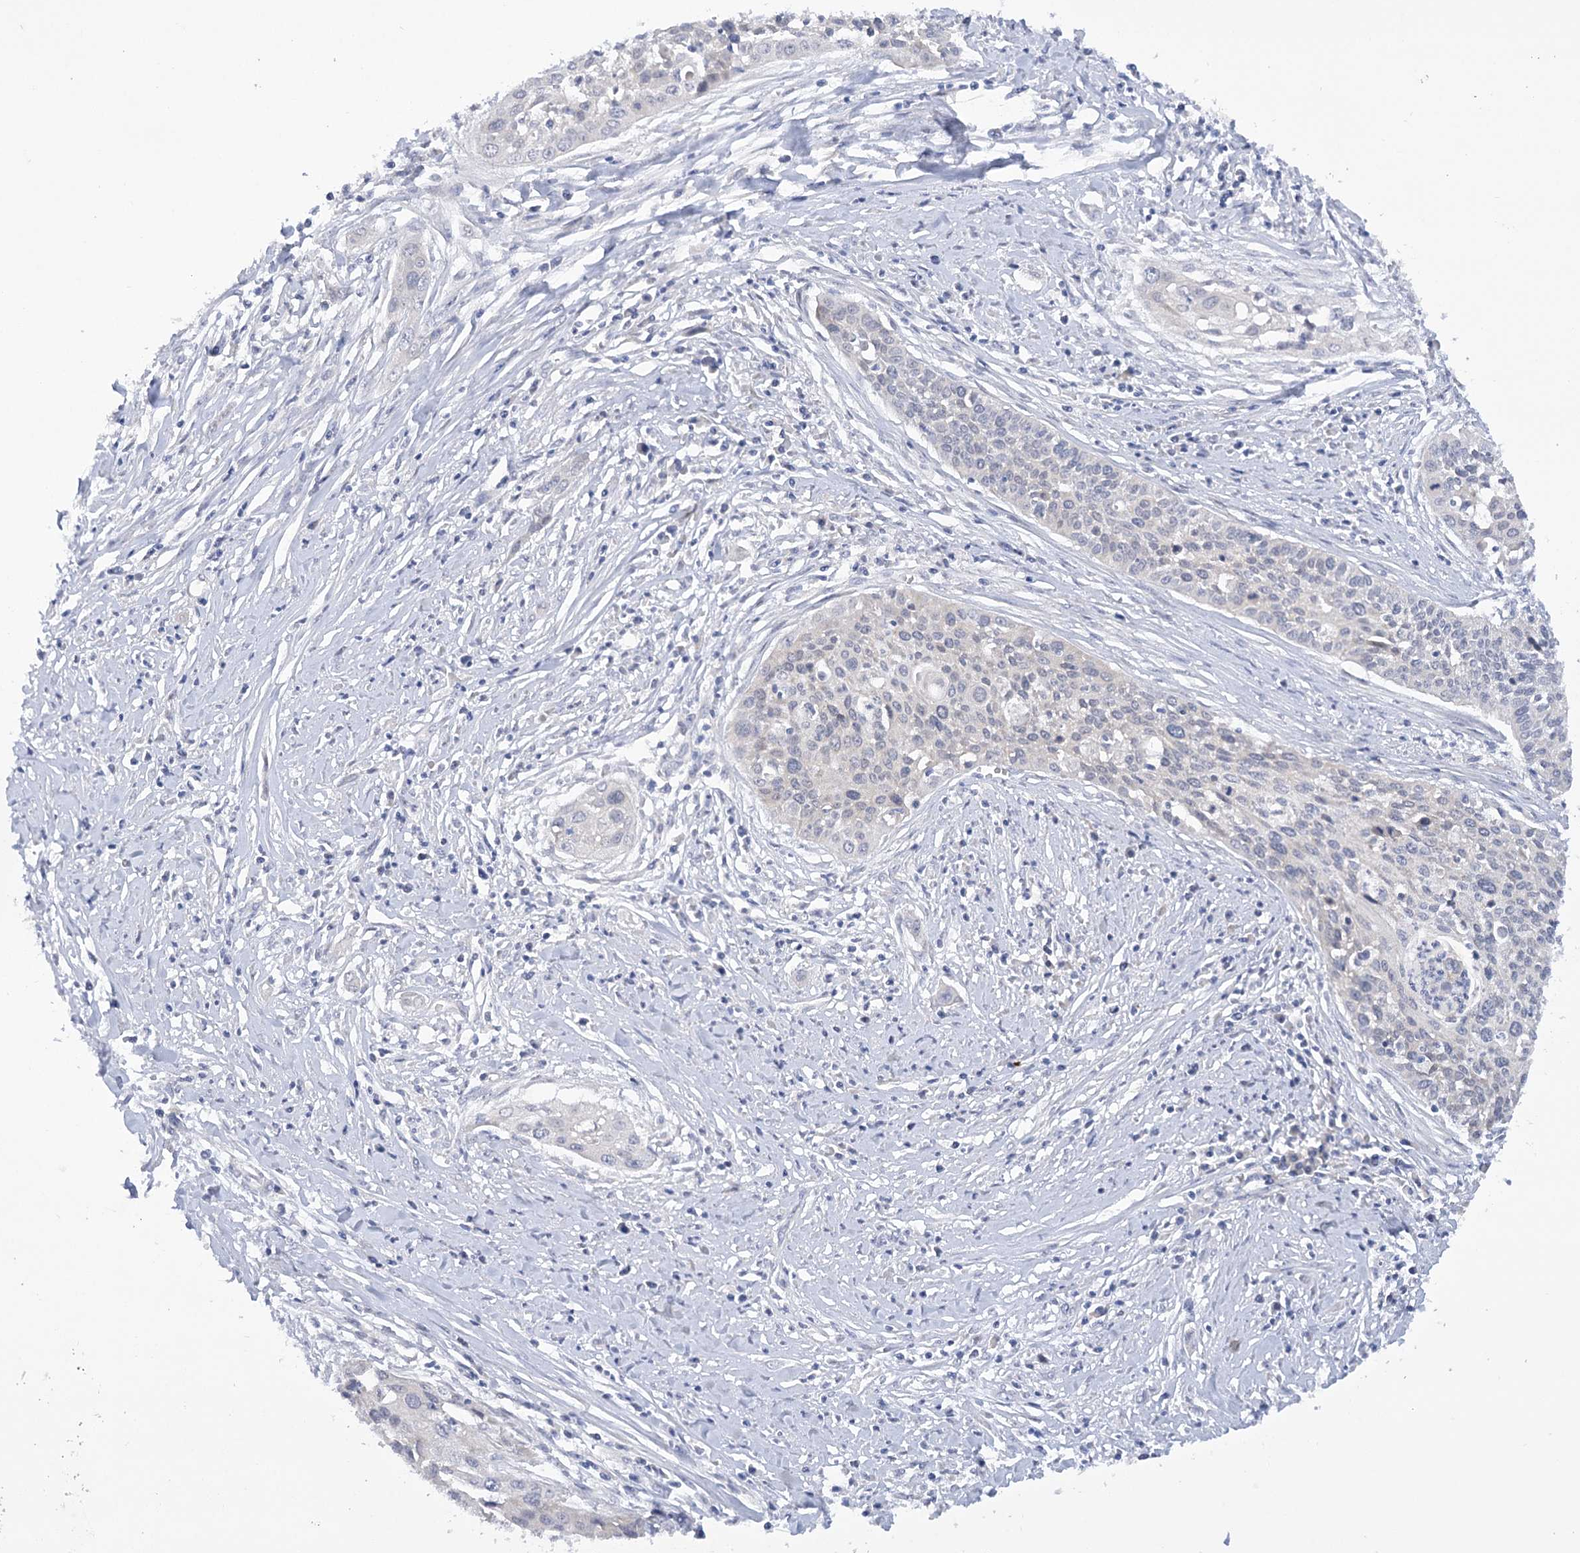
{"staining": {"intensity": "negative", "quantity": "none", "location": "none"}, "tissue": "cervical cancer", "cell_type": "Tumor cells", "image_type": "cancer", "snomed": [{"axis": "morphology", "description": "Squamous cell carcinoma, NOS"}, {"axis": "topography", "description": "Cervix"}], "caption": "Photomicrograph shows no significant protein expression in tumor cells of cervical squamous cell carcinoma. (Brightfield microscopy of DAB IHC at high magnification).", "gene": "DCUN1D1", "patient": {"sex": "female", "age": 34}}